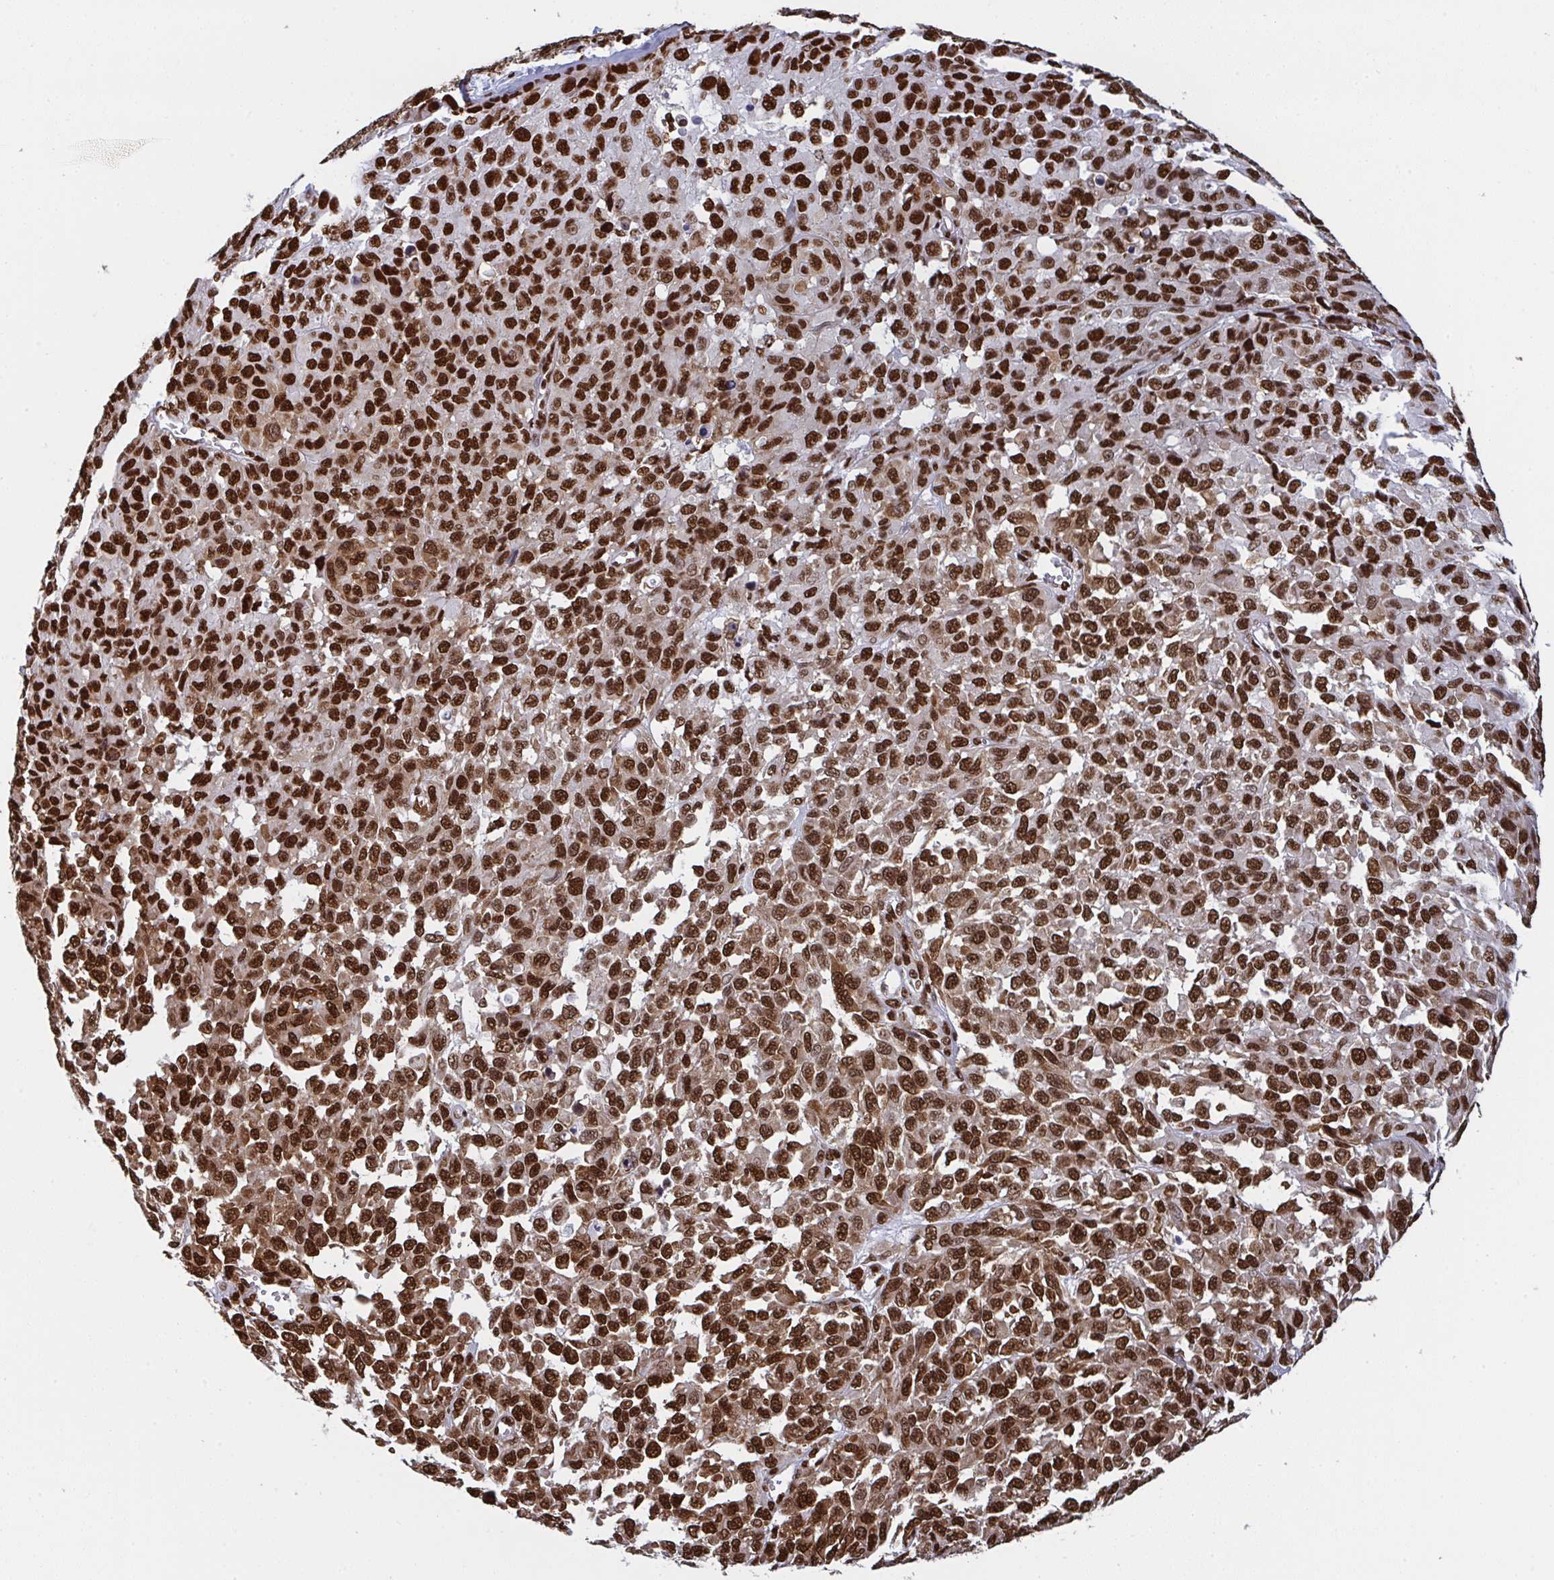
{"staining": {"intensity": "strong", "quantity": ">75%", "location": "nuclear"}, "tissue": "melanoma", "cell_type": "Tumor cells", "image_type": "cancer", "snomed": [{"axis": "morphology", "description": "Malignant melanoma, NOS"}, {"axis": "topography", "description": "Skin"}], "caption": "This is an image of immunohistochemistry (IHC) staining of malignant melanoma, which shows strong expression in the nuclear of tumor cells.", "gene": "GAR1", "patient": {"sex": "male", "age": 62}}